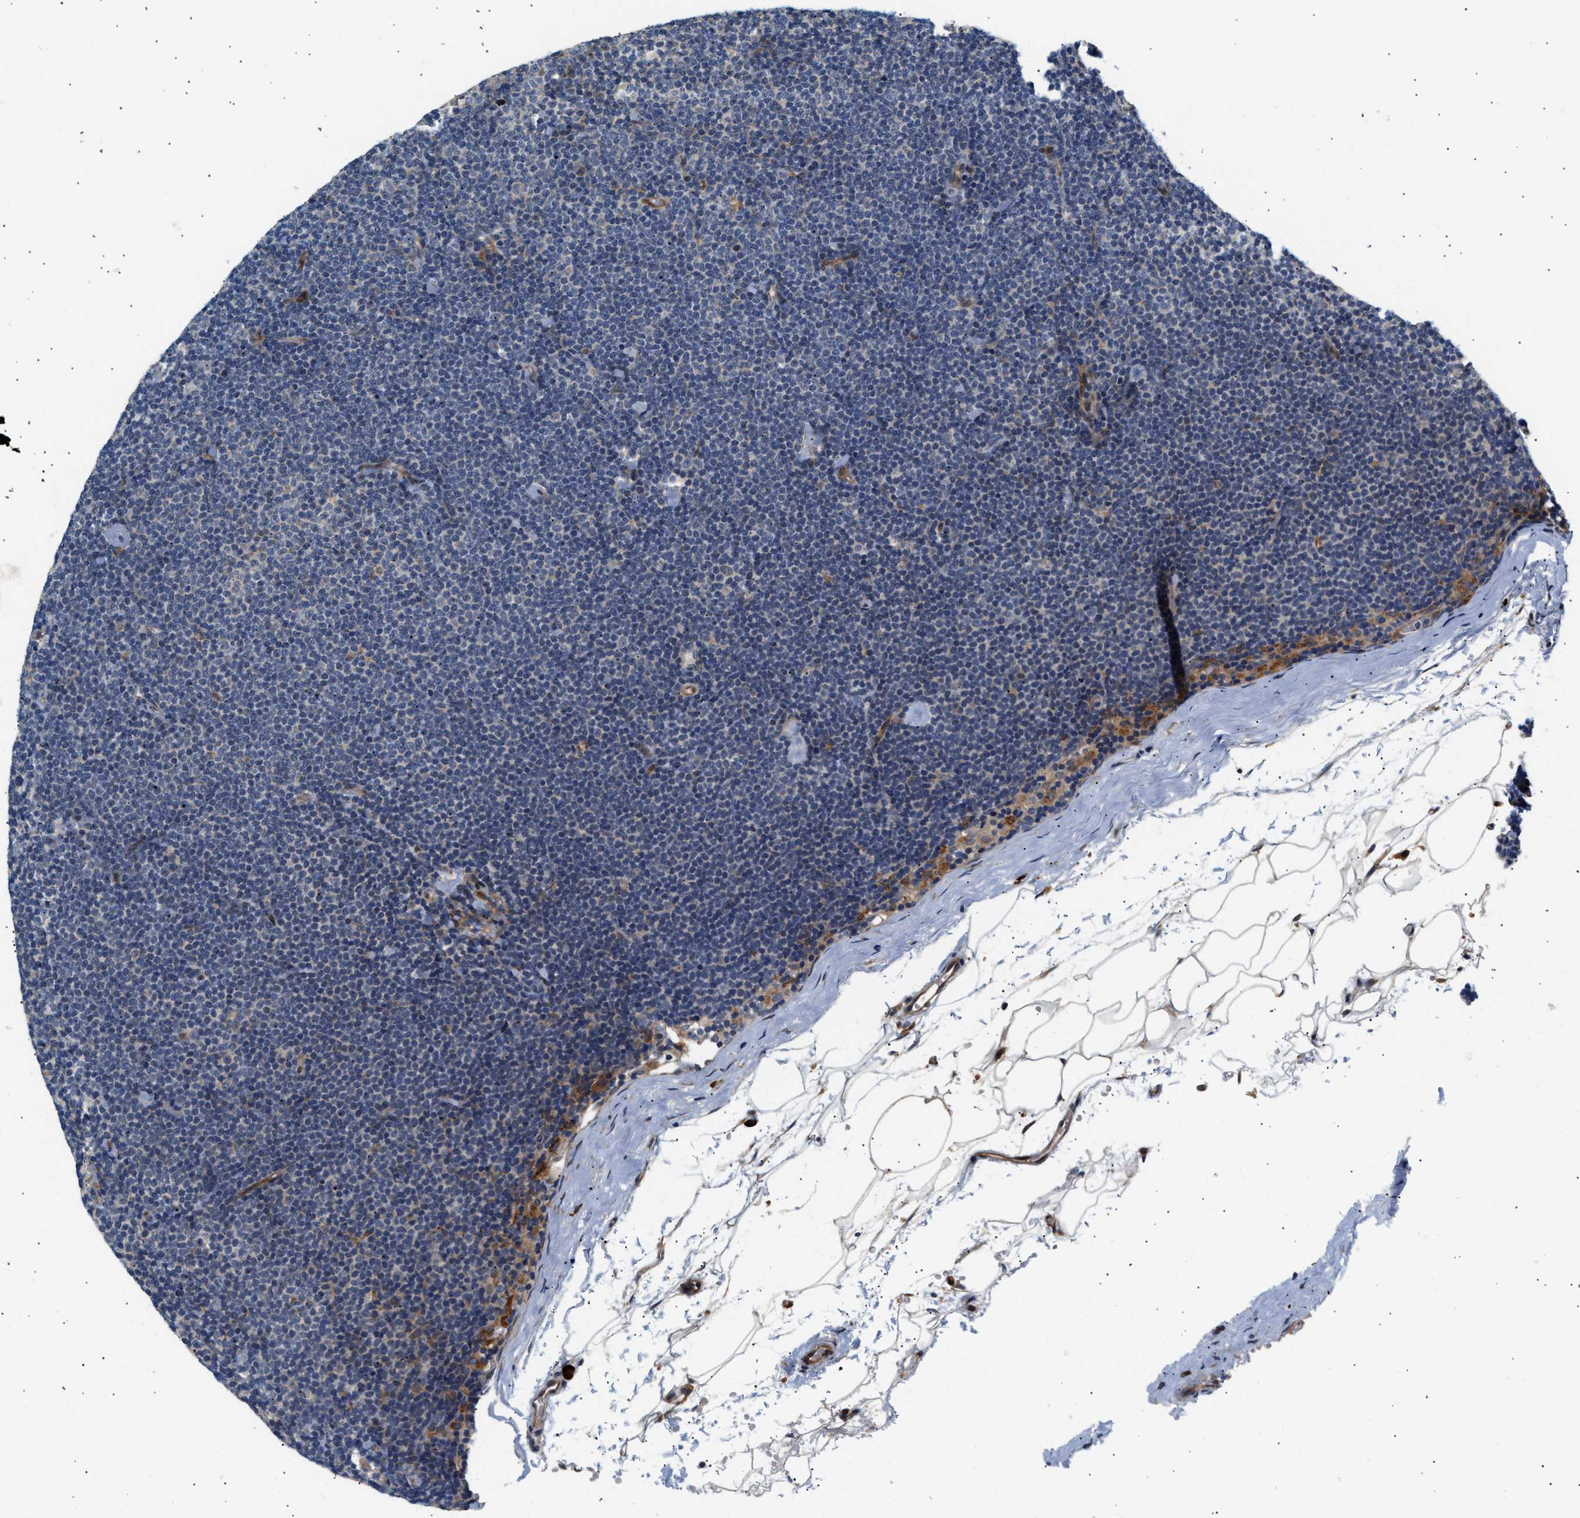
{"staining": {"intensity": "negative", "quantity": "none", "location": "none"}, "tissue": "lymphoma", "cell_type": "Tumor cells", "image_type": "cancer", "snomed": [{"axis": "morphology", "description": "Malignant lymphoma, non-Hodgkin's type, Low grade"}, {"axis": "topography", "description": "Lymph node"}], "caption": "IHC of human malignant lymphoma, non-Hodgkin's type (low-grade) shows no staining in tumor cells. (Brightfield microscopy of DAB (3,3'-diaminobenzidine) immunohistochemistry at high magnification).", "gene": "IFT74", "patient": {"sex": "female", "age": 53}}